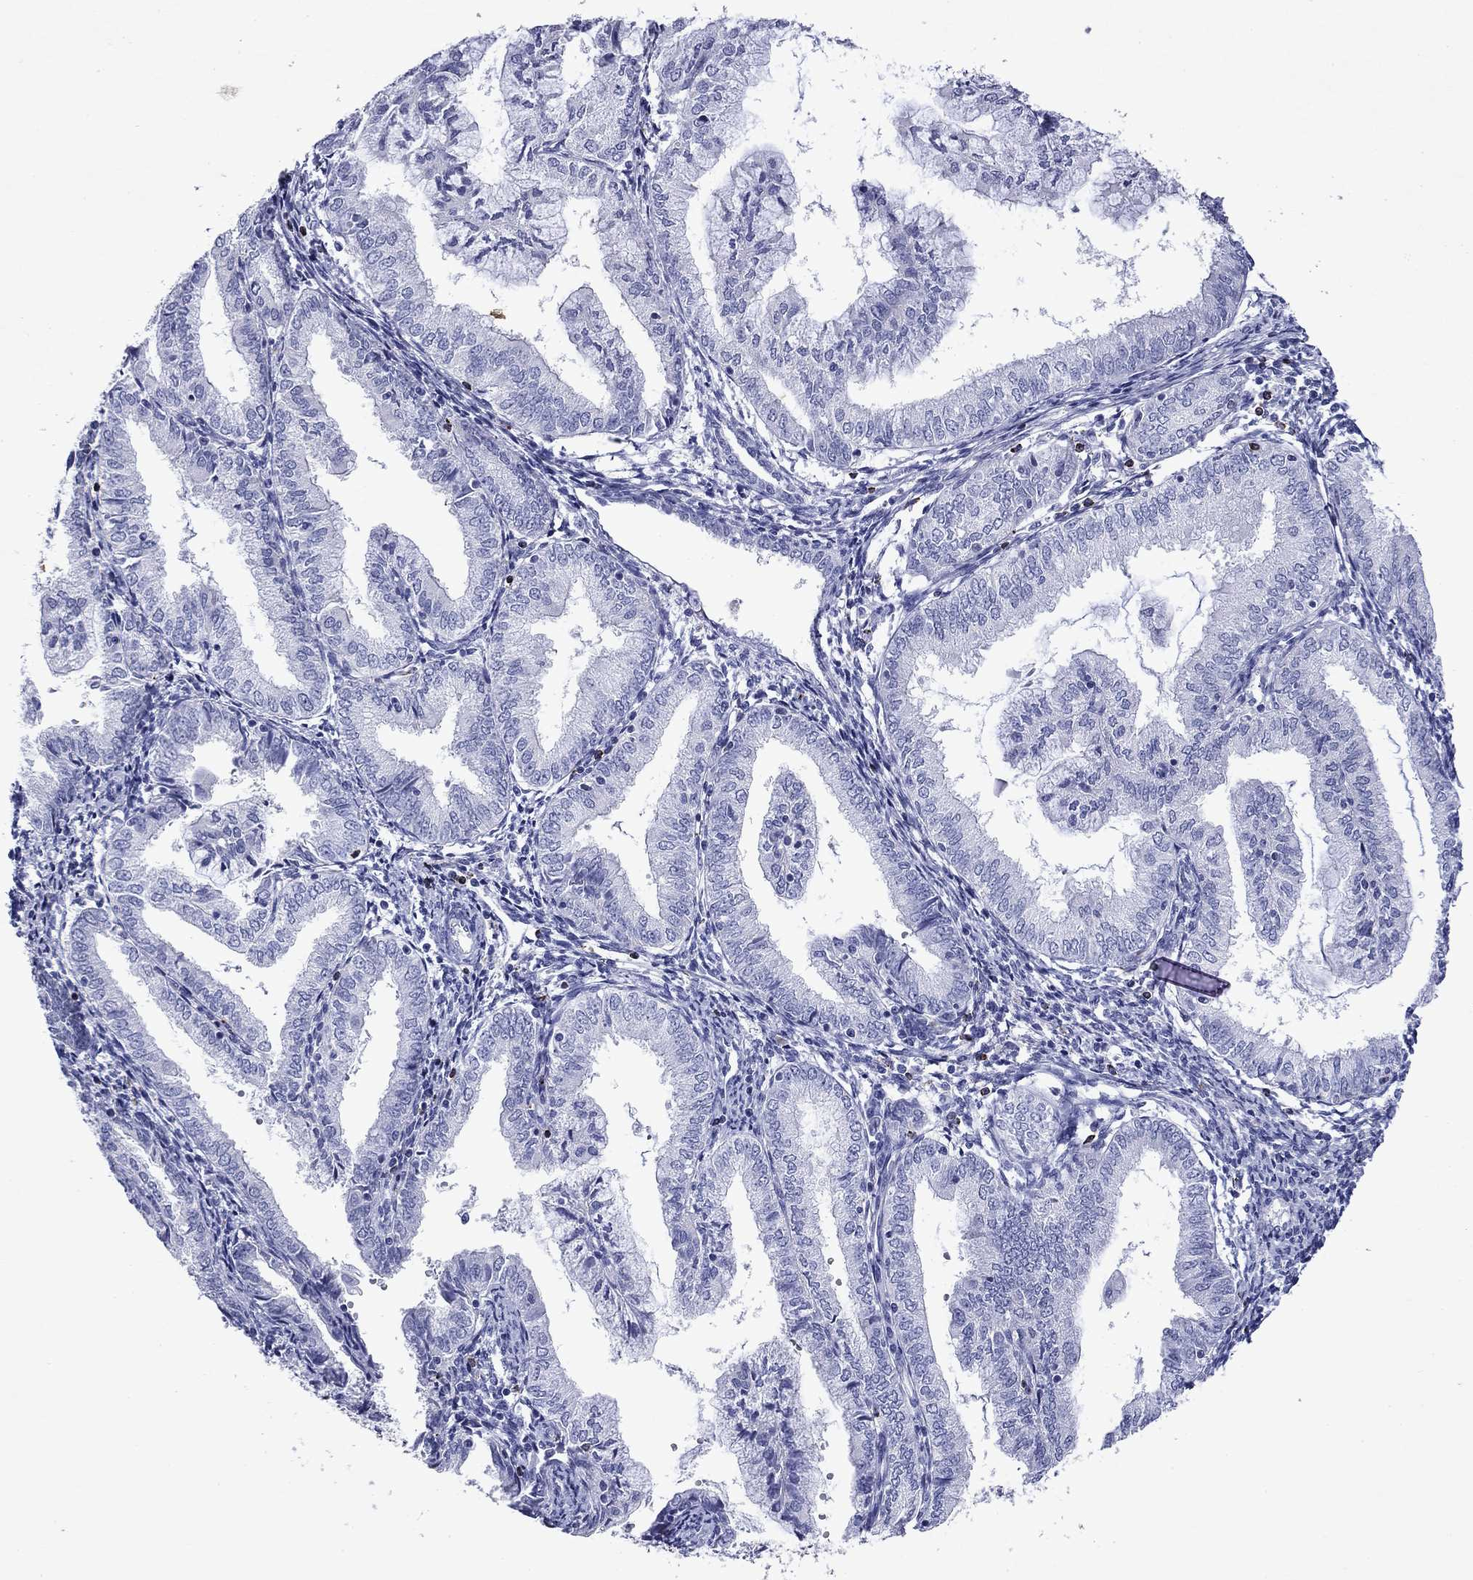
{"staining": {"intensity": "negative", "quantity": "none", "location": "none"}, "tissue": "endometrial cancer", "cell_type": "Tumor cells", "image_type": "cancer", "snomed": [{"axis": "morphology", "description": "Adenocarcinoma, NOS"}, {"axis": "topography", "description": "Endometrium"}], "caption": "Immunohistochemistry photomicrograph of human endometrial cancer (adenocarcinoma) stained for a protein (brown), which displays no positivity in tumor cells.", "gene": "GZMK", "patient": {"sex": "female", "age": 56}}